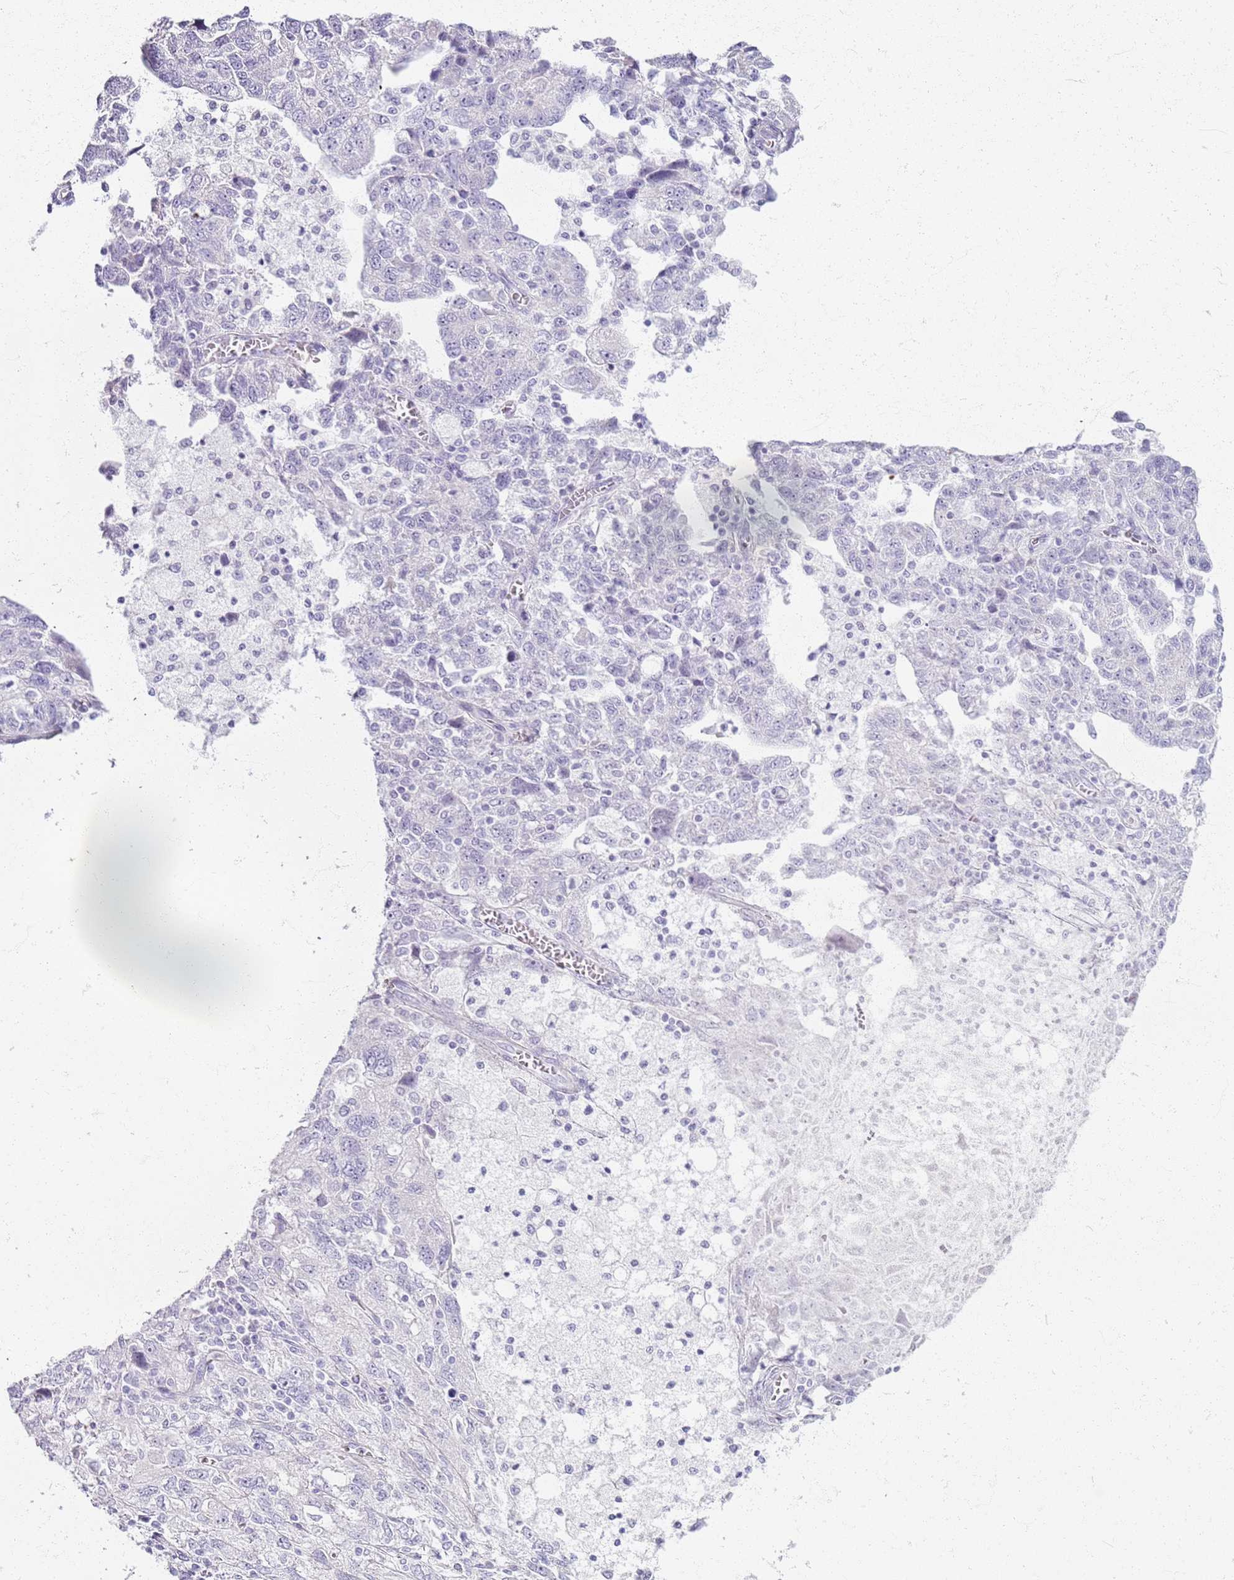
{"staining": {"intensity": "negative", "quantity": "none", "location": "none"}, "tissue": "ovarian cancer", "cell_type": "Tumor cells", "image_type": "cancer", "snomed": [{"axis": "morphology", "description": "Carcinoma, NOS"}, {"axis": "morphology", "description": "Cystadenocarcinoma, serous, NOS"}, {"axis": "topography", "description": "Ovary"}], "caption": "There is no significant staining in tumor cells of serous cystadenocarcinoma (ovarian).", "gene": "CSRP3", "patient": {"sex": "female", "age": 69}}